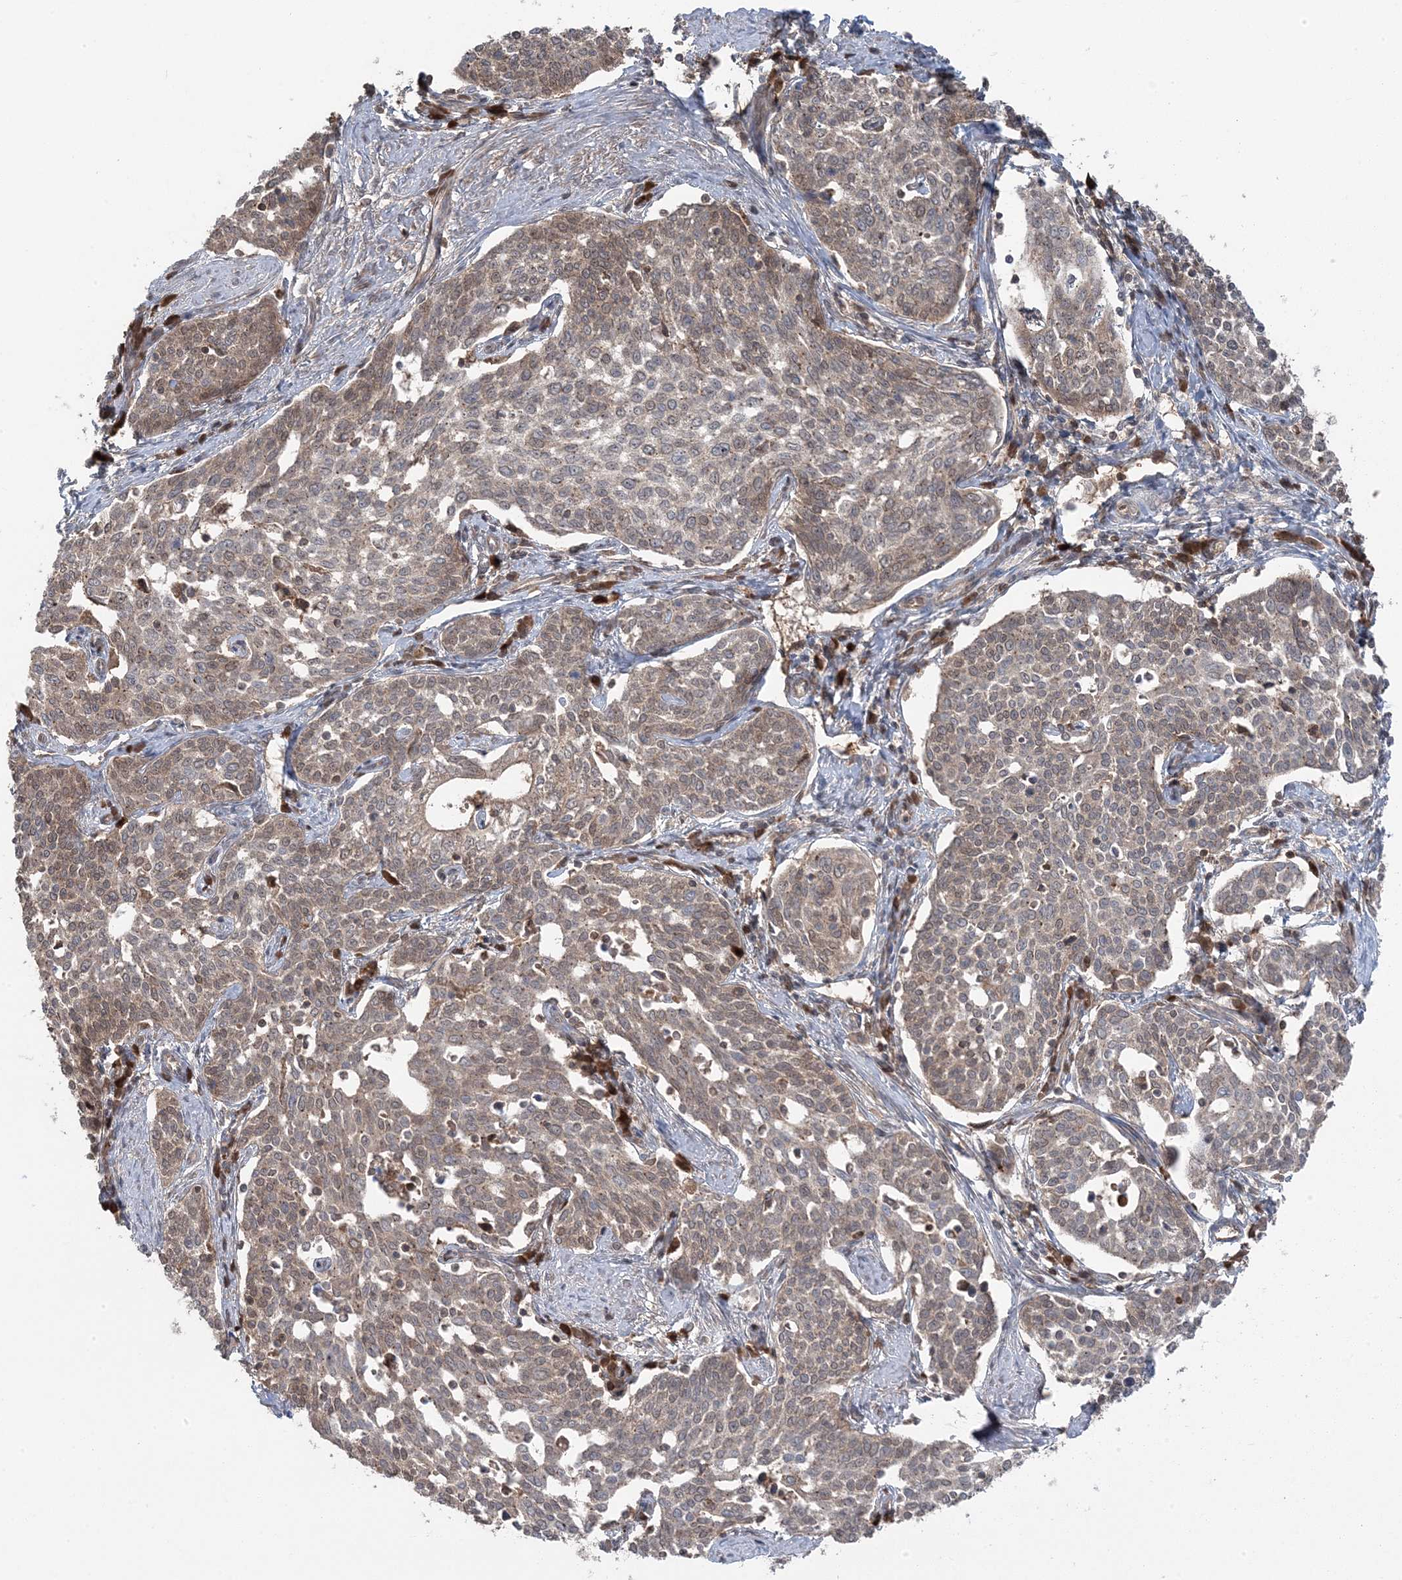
{"staining": {"intensity": "weak", "quantity": "25%-75%", "location": "cytoplasmic/membranous"}, "tissue": "cervical cancer", "cell_type": "Tumor cells", "image_type": "cancer", "snomed": [{"axis": "morphology", "description": "Squamous cell carcinoma, NOS"}, {"axis": "topography", "description": "Cervix"}], "caption": "Human cervical cancer (squamous cell carcinoma) stained for a protein (brown) reveals weak cytoplasmic/membranous positive expression in about 25%-75% of tumor cells.", "gene": "MAPK1IP1L", "patient": {"sex": "female", "age": 34}}